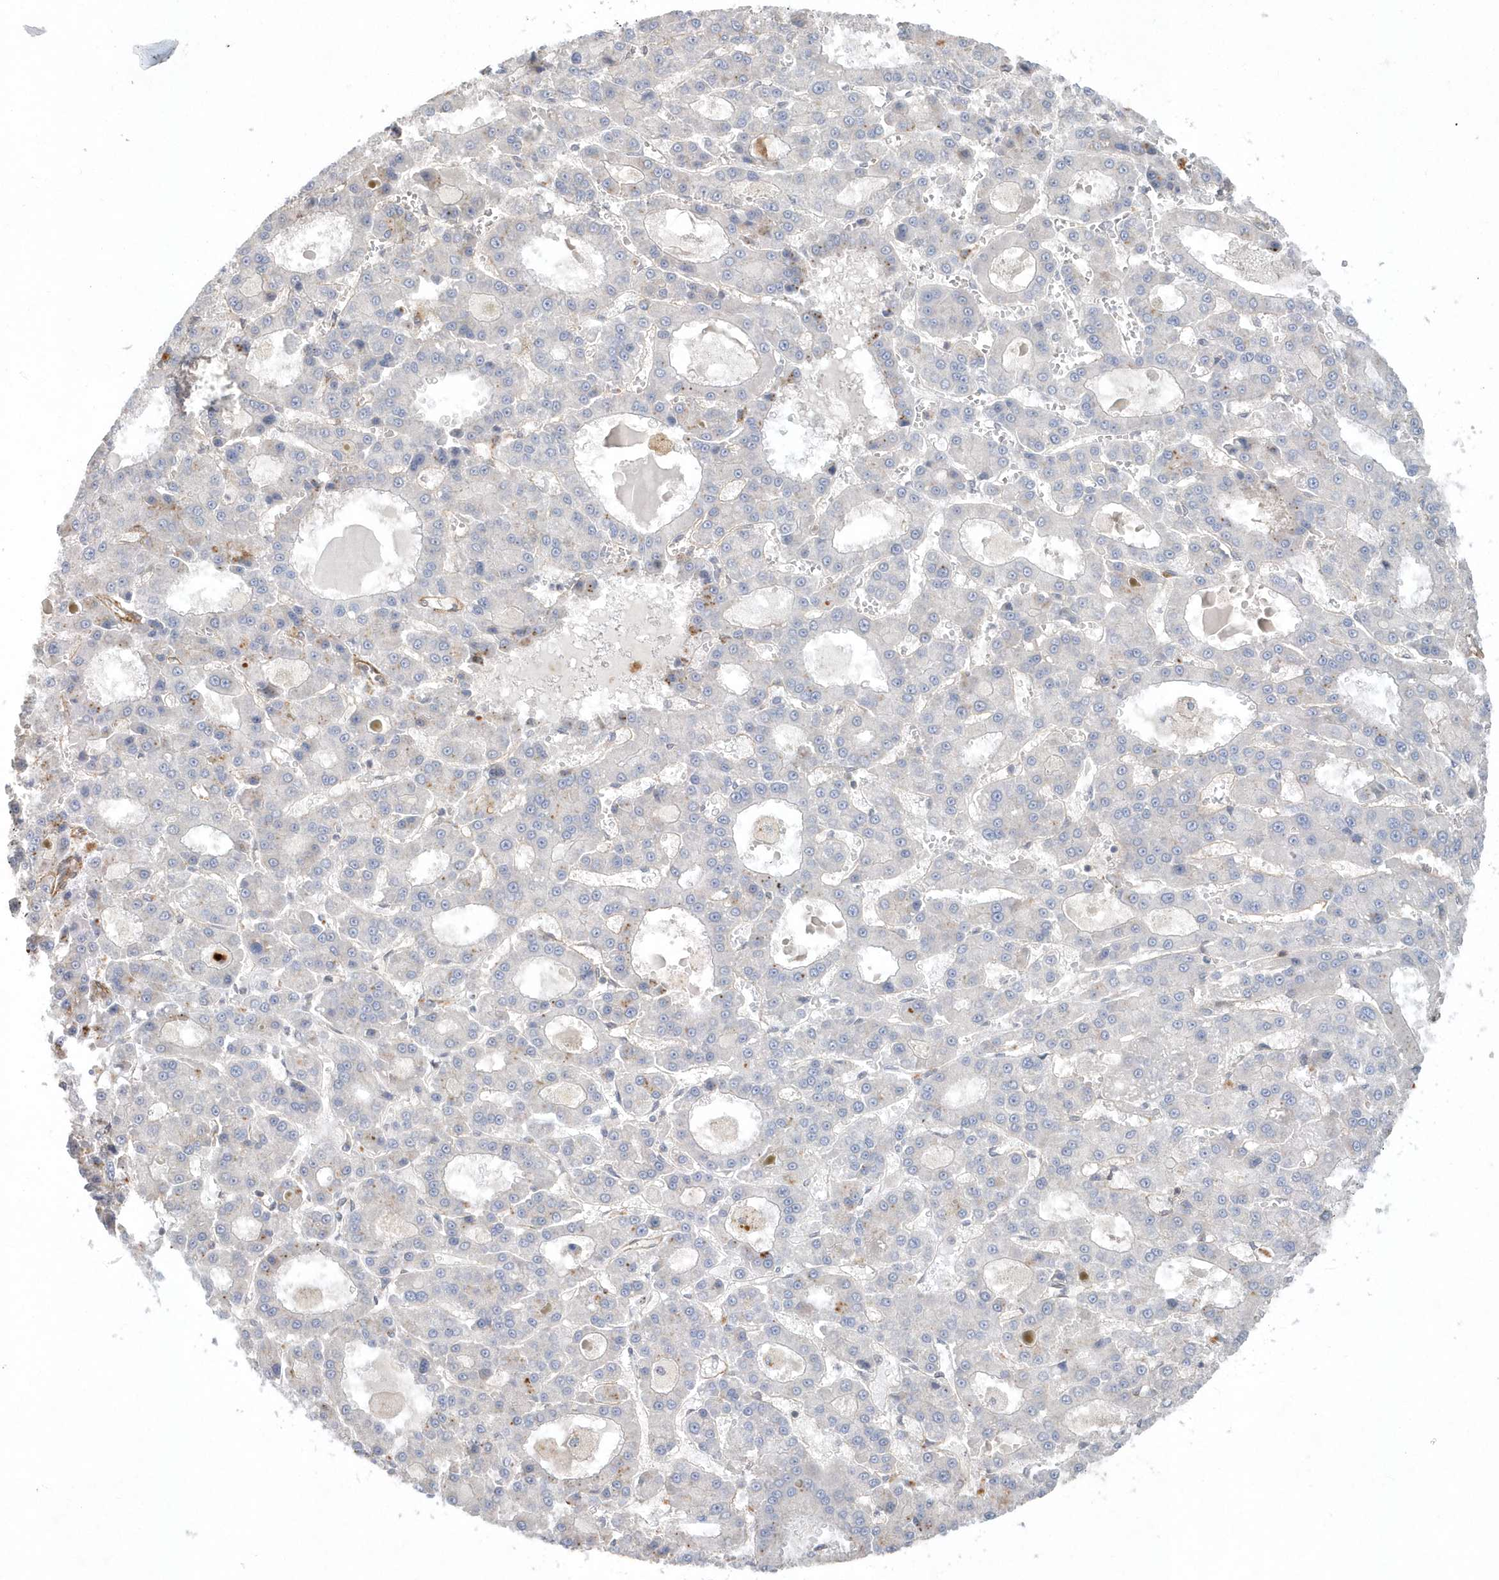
{"staining": {"intensity": "negative", "quantity": "none", "location": "none"}, "tissue": "liver cancer", "cell_type": "Tumor cells", "image_type": "cancer", "snomed": [{"axis": "morphology", "description": "Carcinoma, Hepatocellular, NOS"}, {"axis": "topography", "description": "Liver"}], "caption": "A photomicrograph of hepatocellular carcinoma (liver) stained for a protein demonstrates no brown staining in tumor cells. Nuclei are stained in blue.", "gene": "CRIP3", "patient": {"sex": "male", "age": 70}}